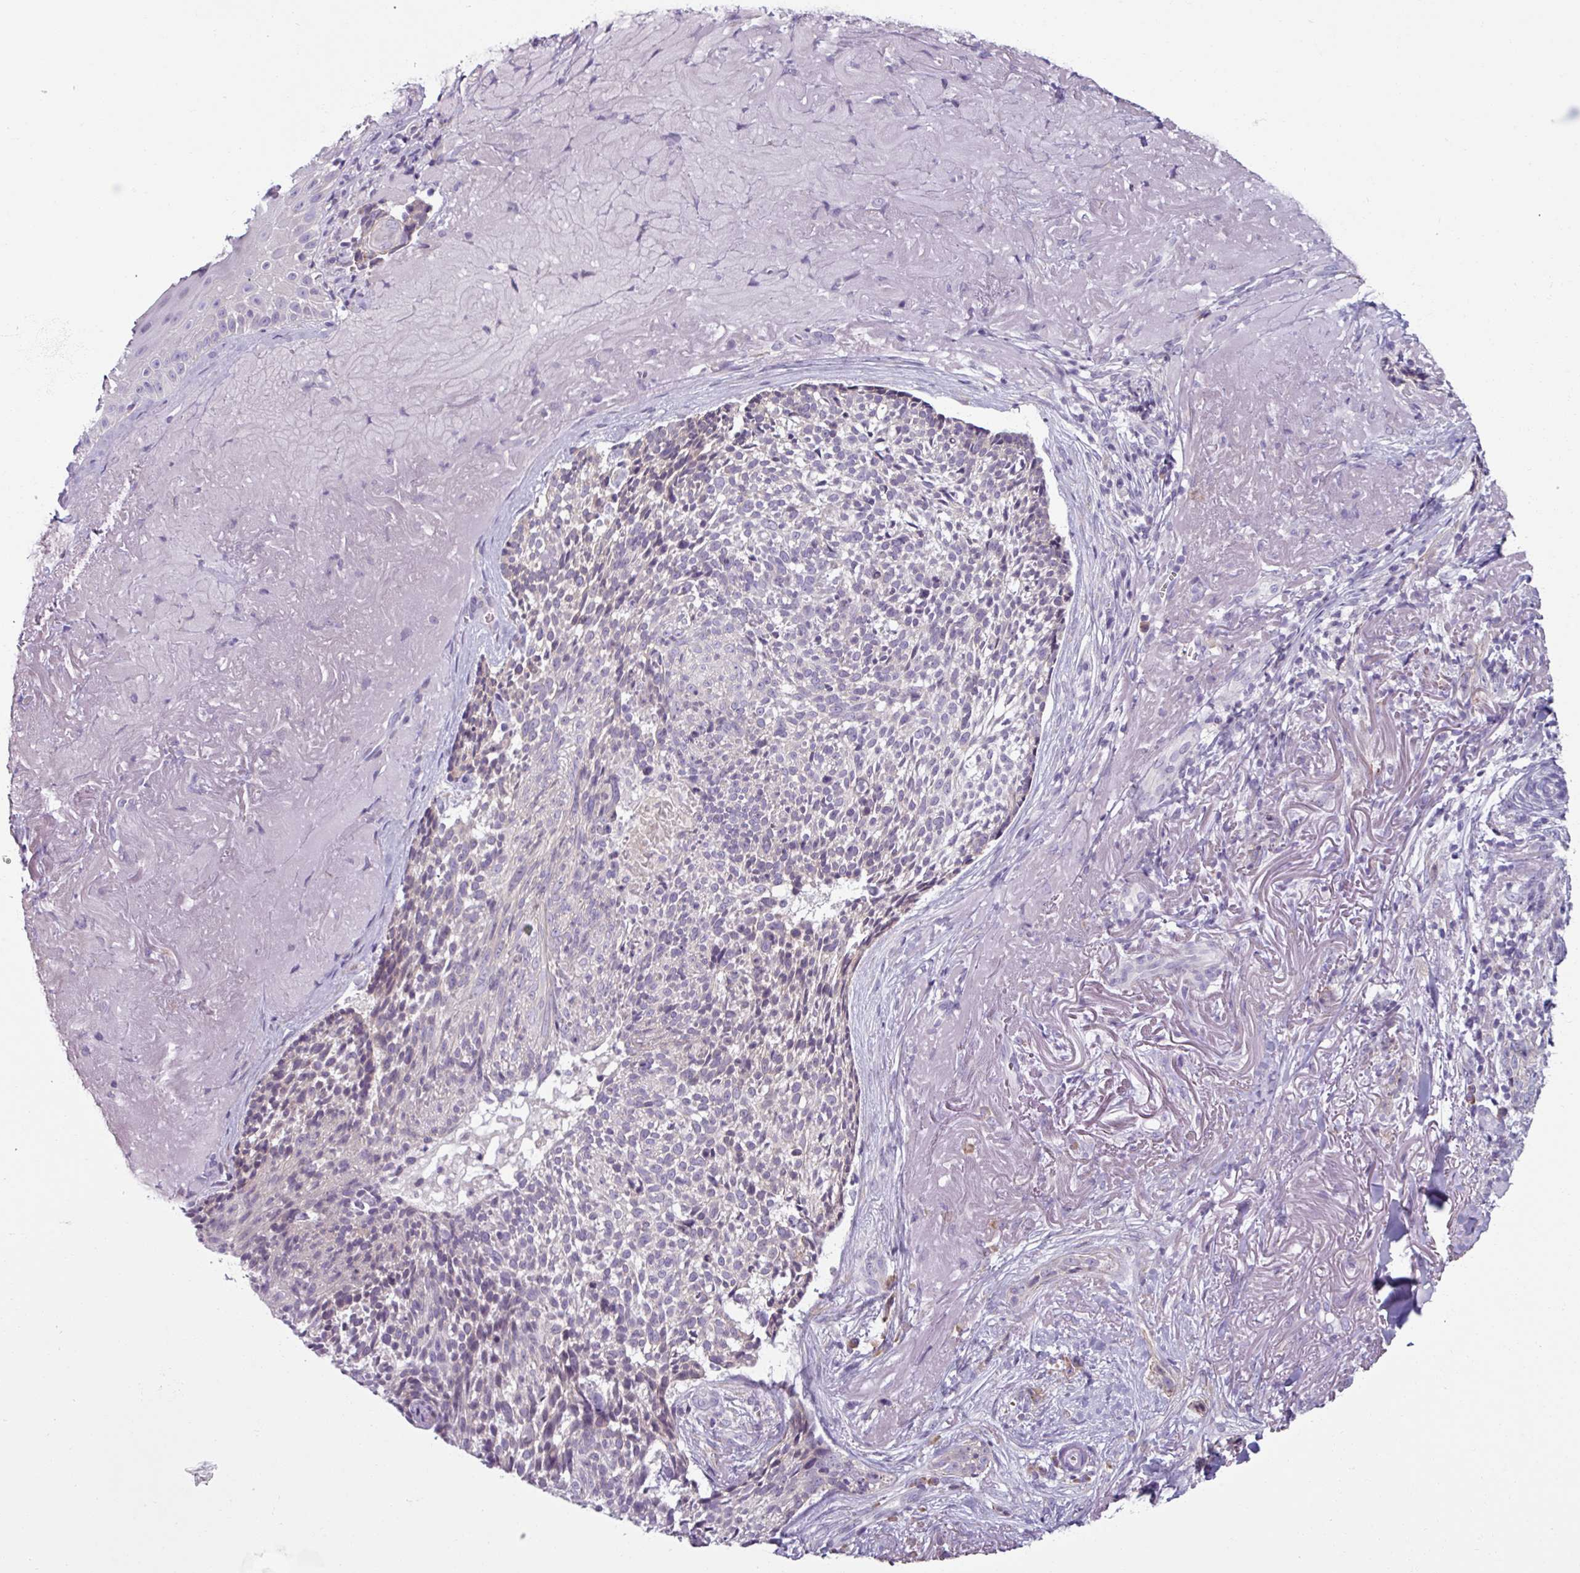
{"staining": {"intensity": "negative", "quantity": "none", "location": "none"}, "tissue": "skin cancer", "cell_type": "Tumor cells", "image_type": "cancer", "snomed": [{"axis": "morphology", "description": "Basal cell carcinoma"}, {"axis": "topography", "description": "Skin"}, {"axis": "topography", "description": "Skin of face"}], "caption": "A high-resolution image shows immunohistochemistry (IHC) staining of skin cancer (basal cell carcinoma), which shows no significant positivity in tumor cells.", "gene": "SMIM11", "patient": {"sex": "female", "age": 95}}